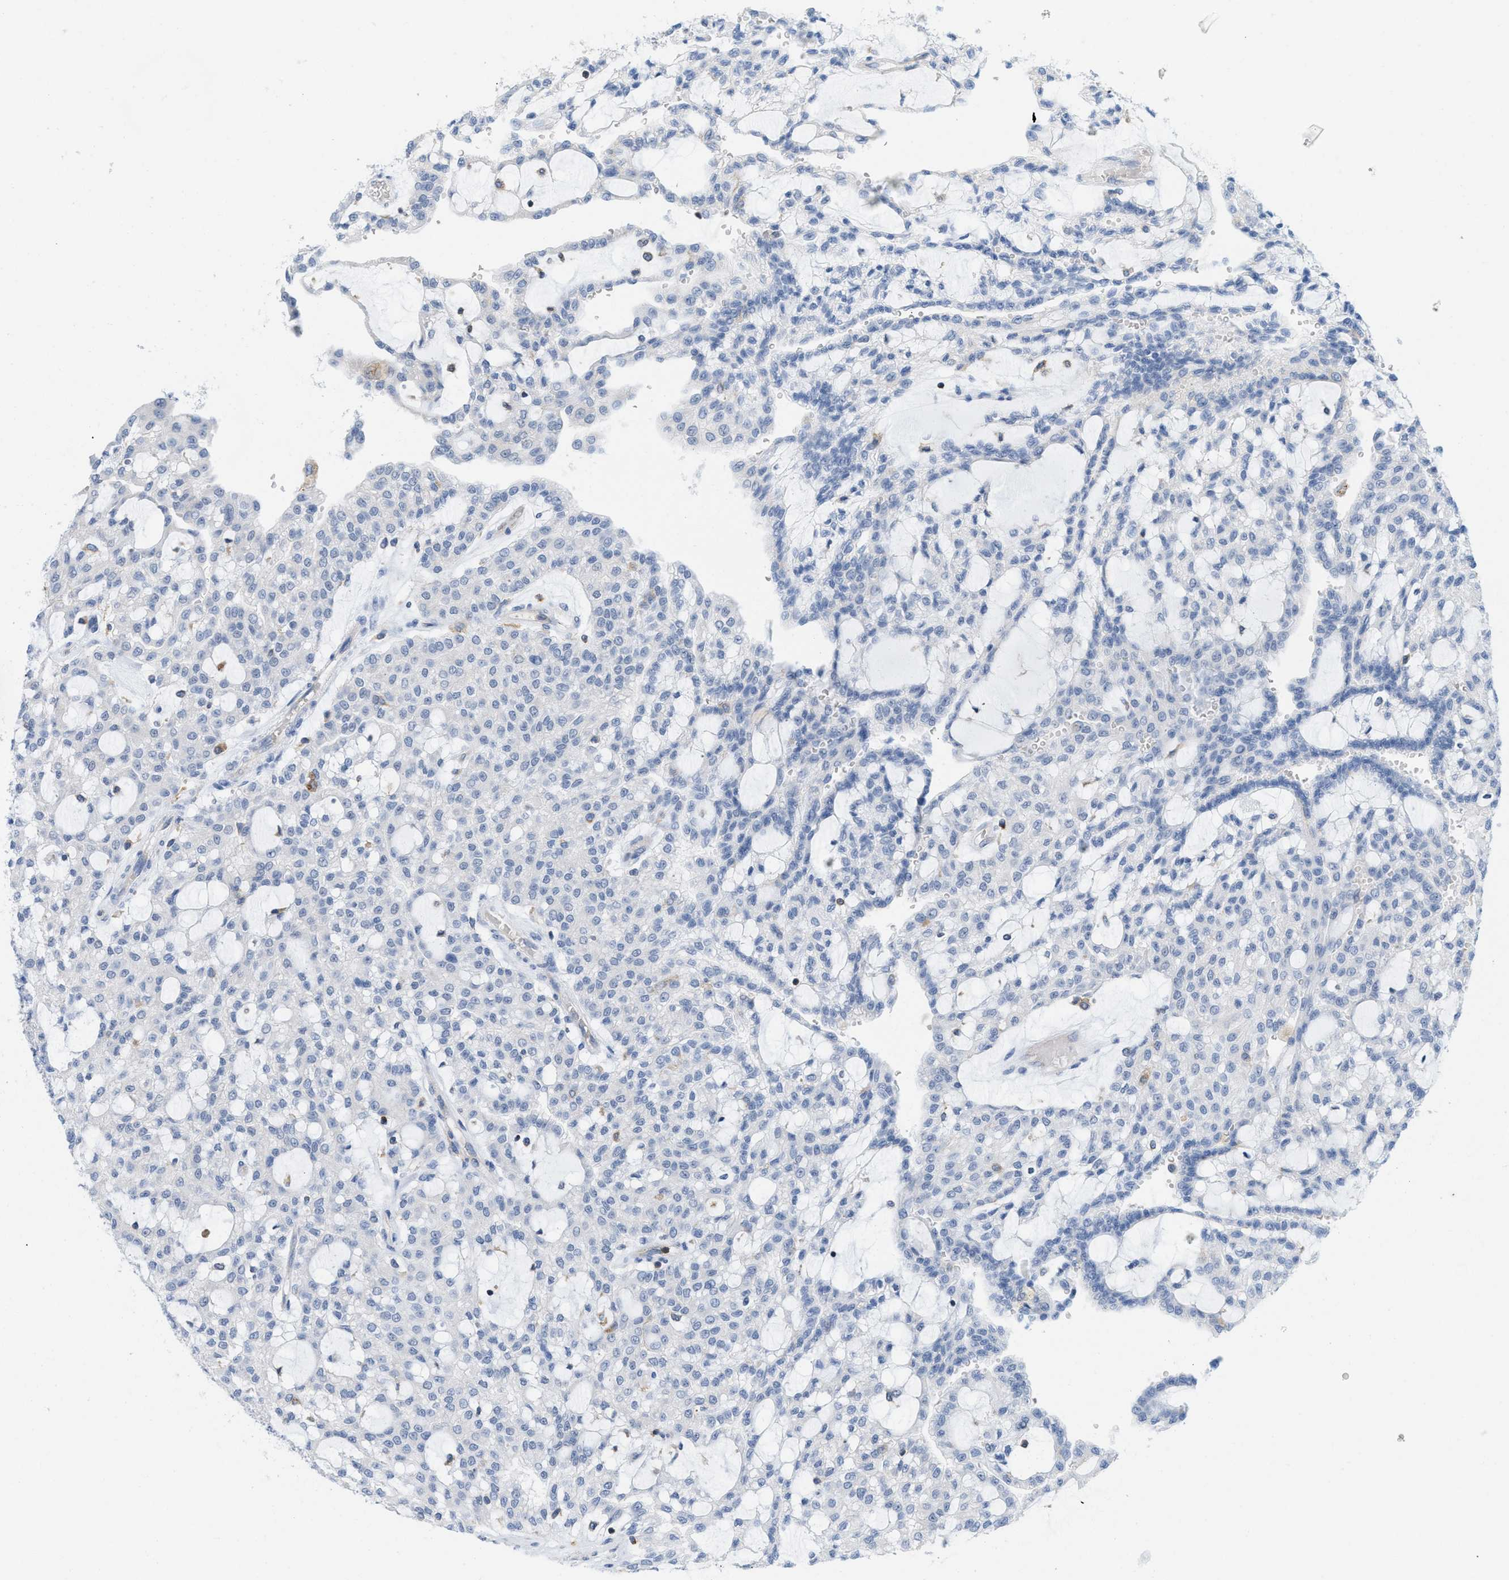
{"staining": {"intensity": "negative", "quantity": "none", "location": "none"}, "tissue": "renal cancer", "cell_type": "Tumor cells", "image_type": "cancer", "snomed": [{"axis": "morphology", "description": "Adenocarcinoma, NOS"}, {"axis": "topography", "description": "Kidney"}], "caption": "Immunohistochemistry histopathology image of adenocarcinoma (renal) stained for a protein (brown), which displays no expression in tumor cells.", "gene": "IL16", "patient": {"sex": "male", "age": 63}}